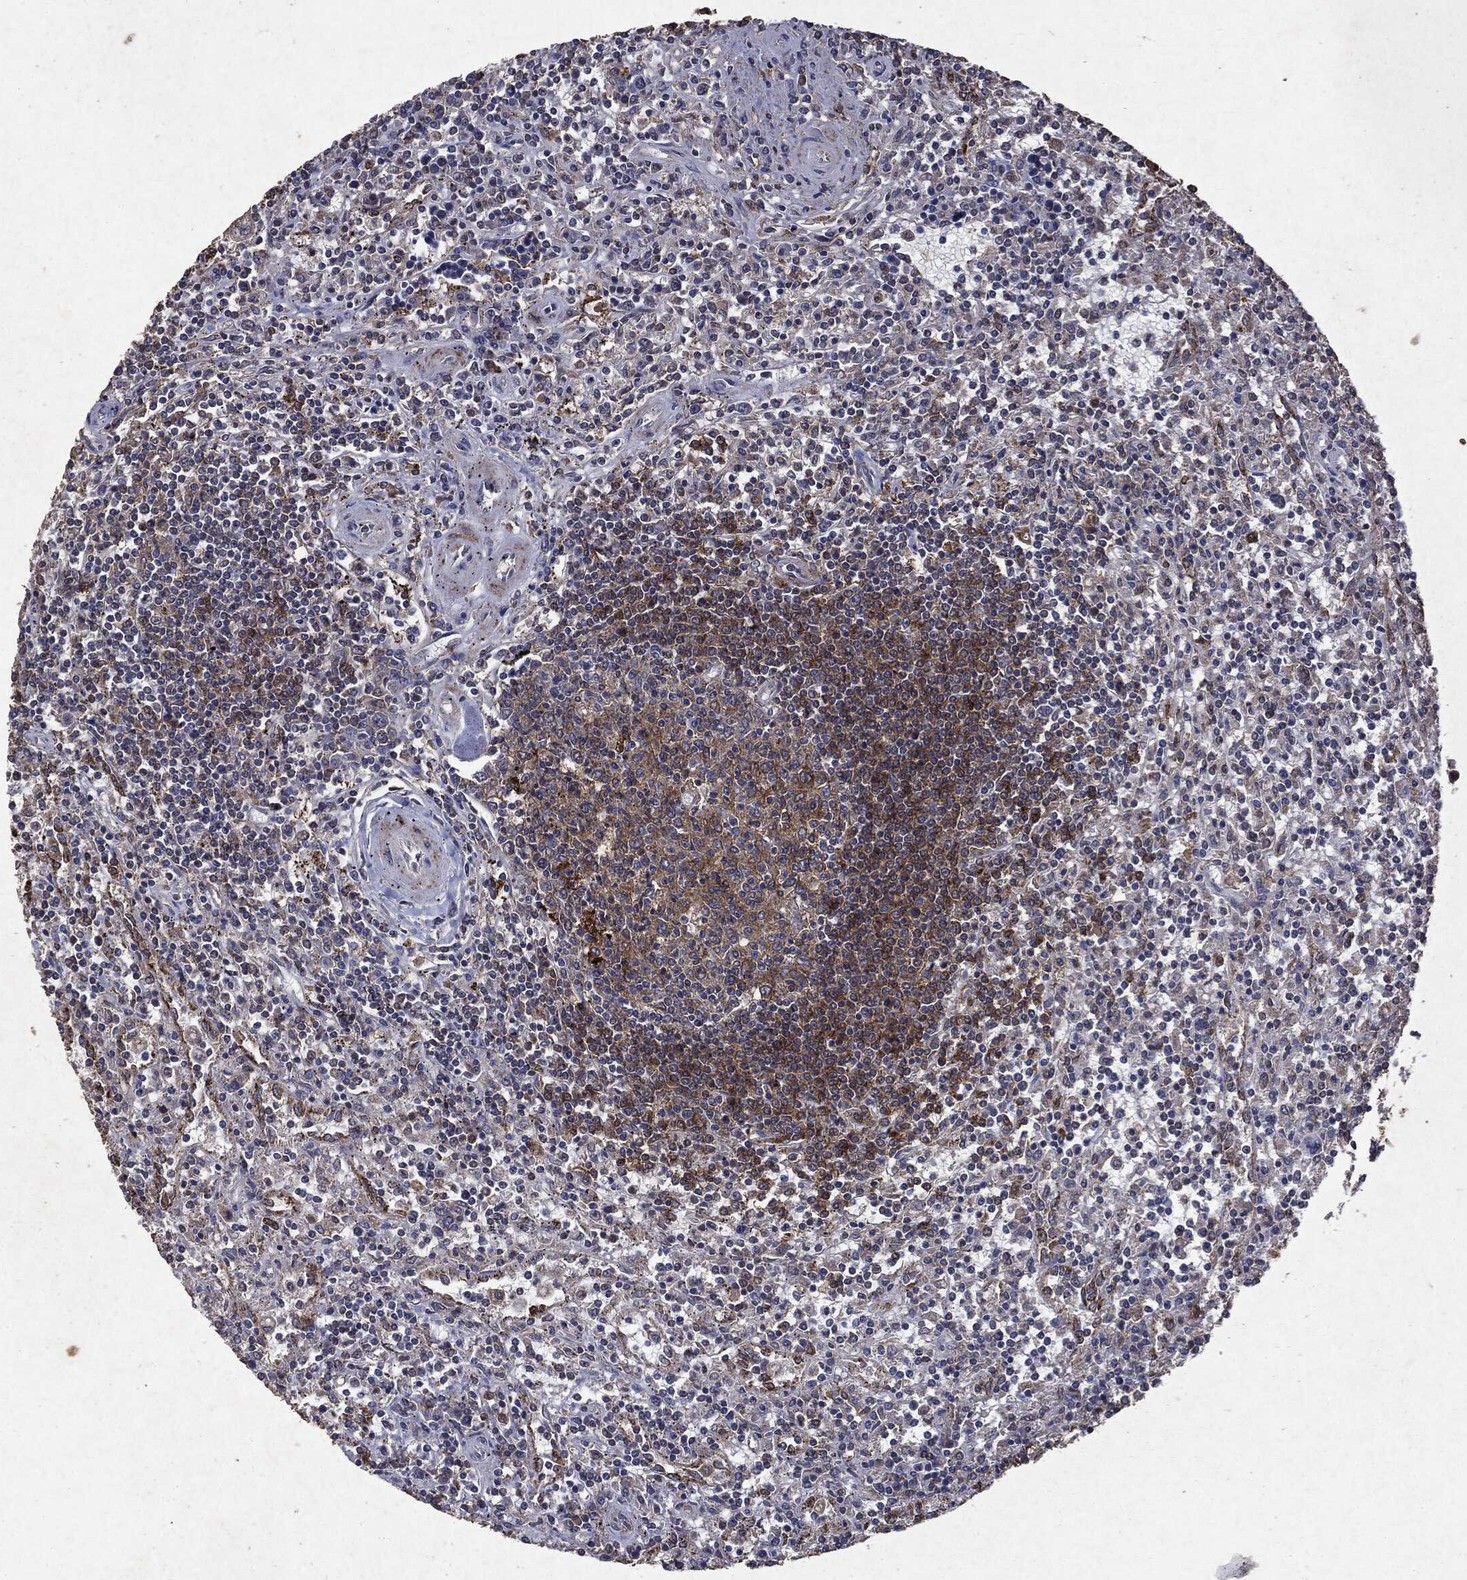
{"staining": {"intensity": "moderate", "quantity": "<25%", "location": "cytoplasmic/membranous"}, "tissue": "lymphoma", "cell_type": "Tumor cells", "image_type": "cancer", "snomed": [{"axis": "morphology", "description": "Malignant lymphoma, non-Hodgkin's type, Low grade"}, {"axis": "topography", "description": "Spleen"}], "caption": "High-magnification brightfield microscopy of malignant lymphoma, non-Hodgkin's type (low-grade) stained with DAB (3,3'-diaminobenzidine) (brown) and counterstained with hematoxylin (blue). tumor cells exhibit moderate cytoplasmic/membranous staining is present in about<25% of cells.", "gene": "PTEN", "patient": {"sex": "male", "age": 62}}